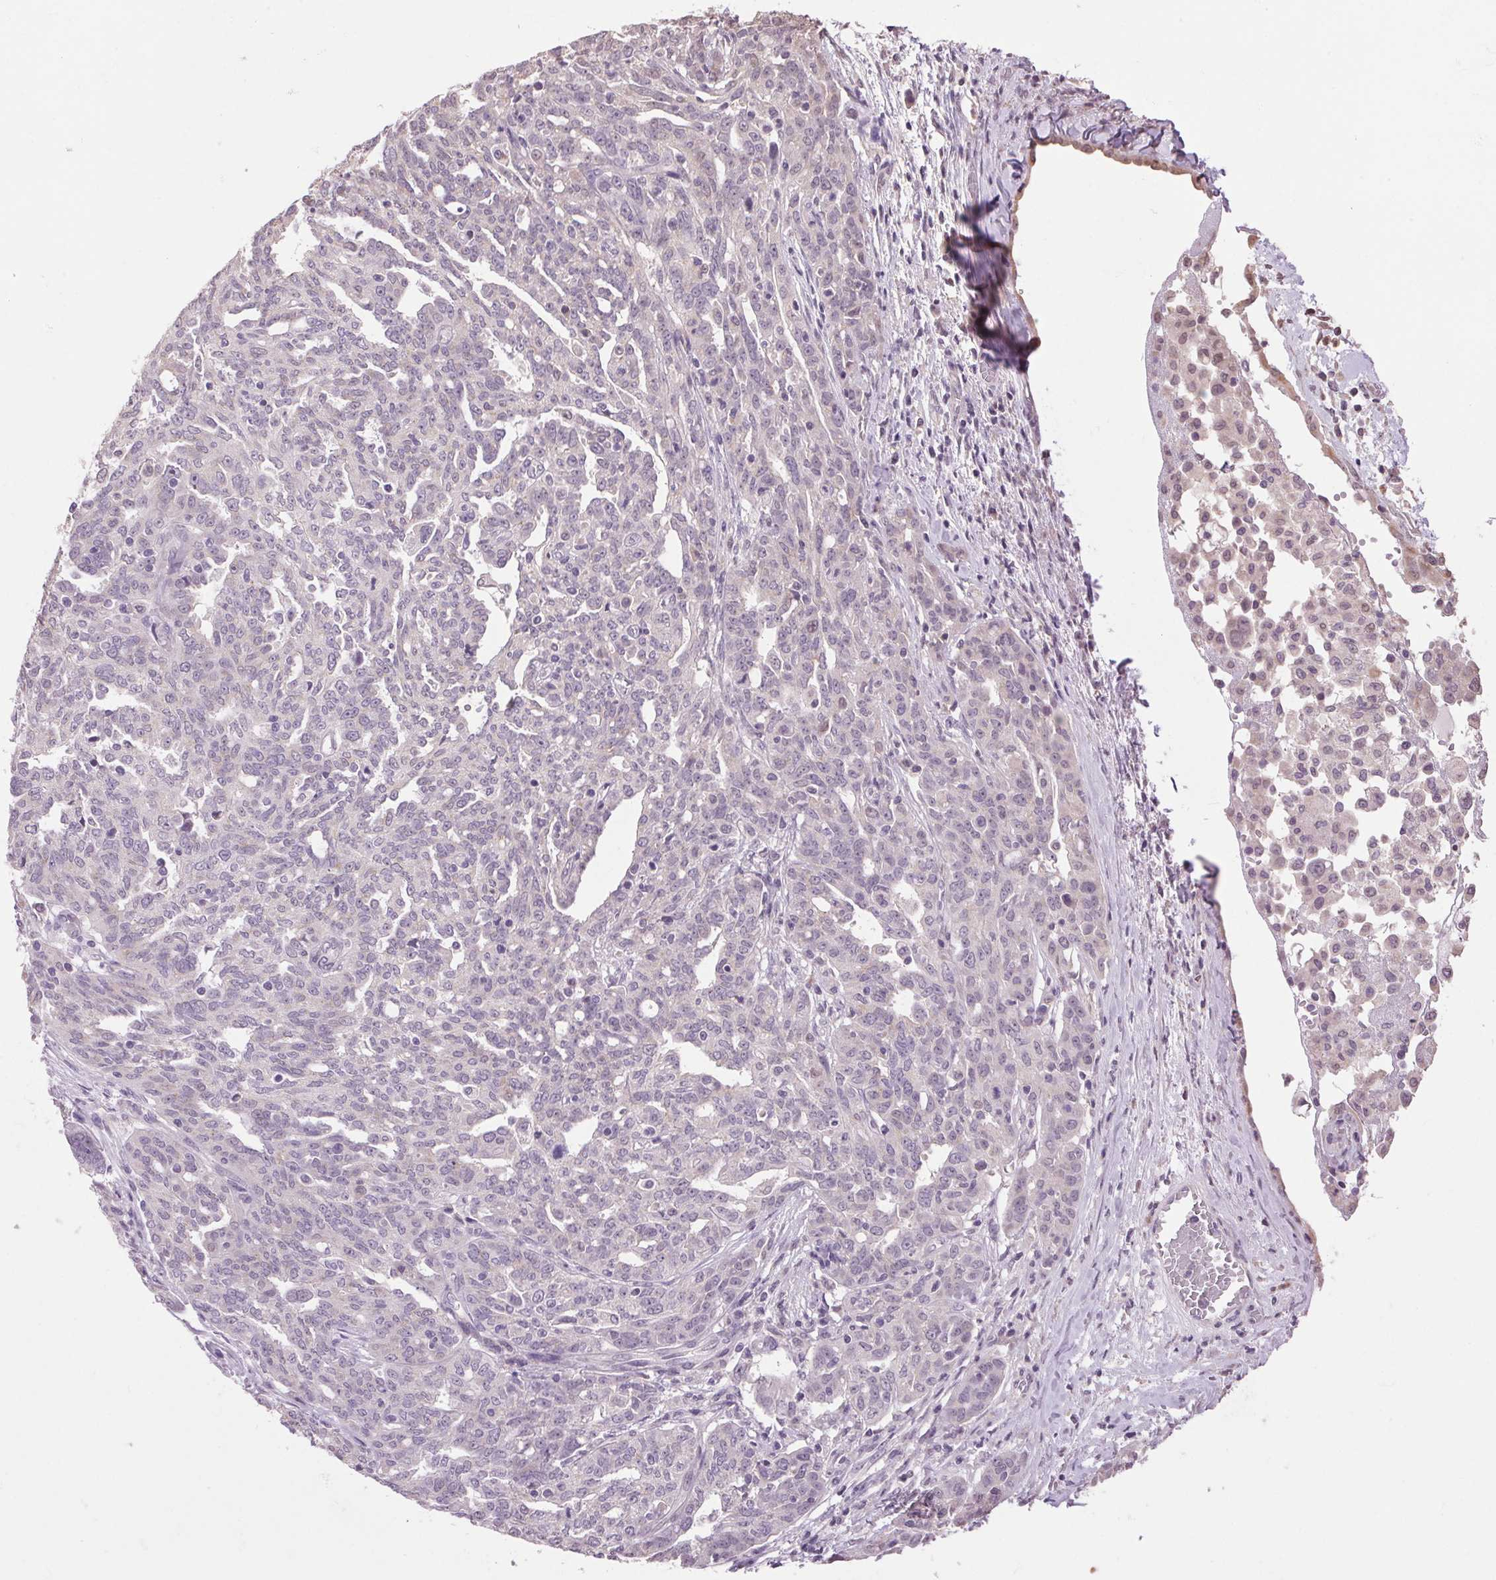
{"staining": {"intensity": "negative", "quantity": "none", "location": "none"}, "tissue": "ovarian cancer", "cell_type": "Tumor cells", "image_type": "cancer", "snomed": [{"axis": "morphology", "description": "Cystadenocarcinoma, serous, NOS"}, {"axis": "topography", "description": "Ovary"}], "caption": "Immunohistochemistry photomicrograph of human serous cystadenocarcinoma (ovarian) stained for a protein (brown), which shows no expression in tumor cells.", "gene": "VWA3B", "patient": {"sex": "female", "age": 67}}